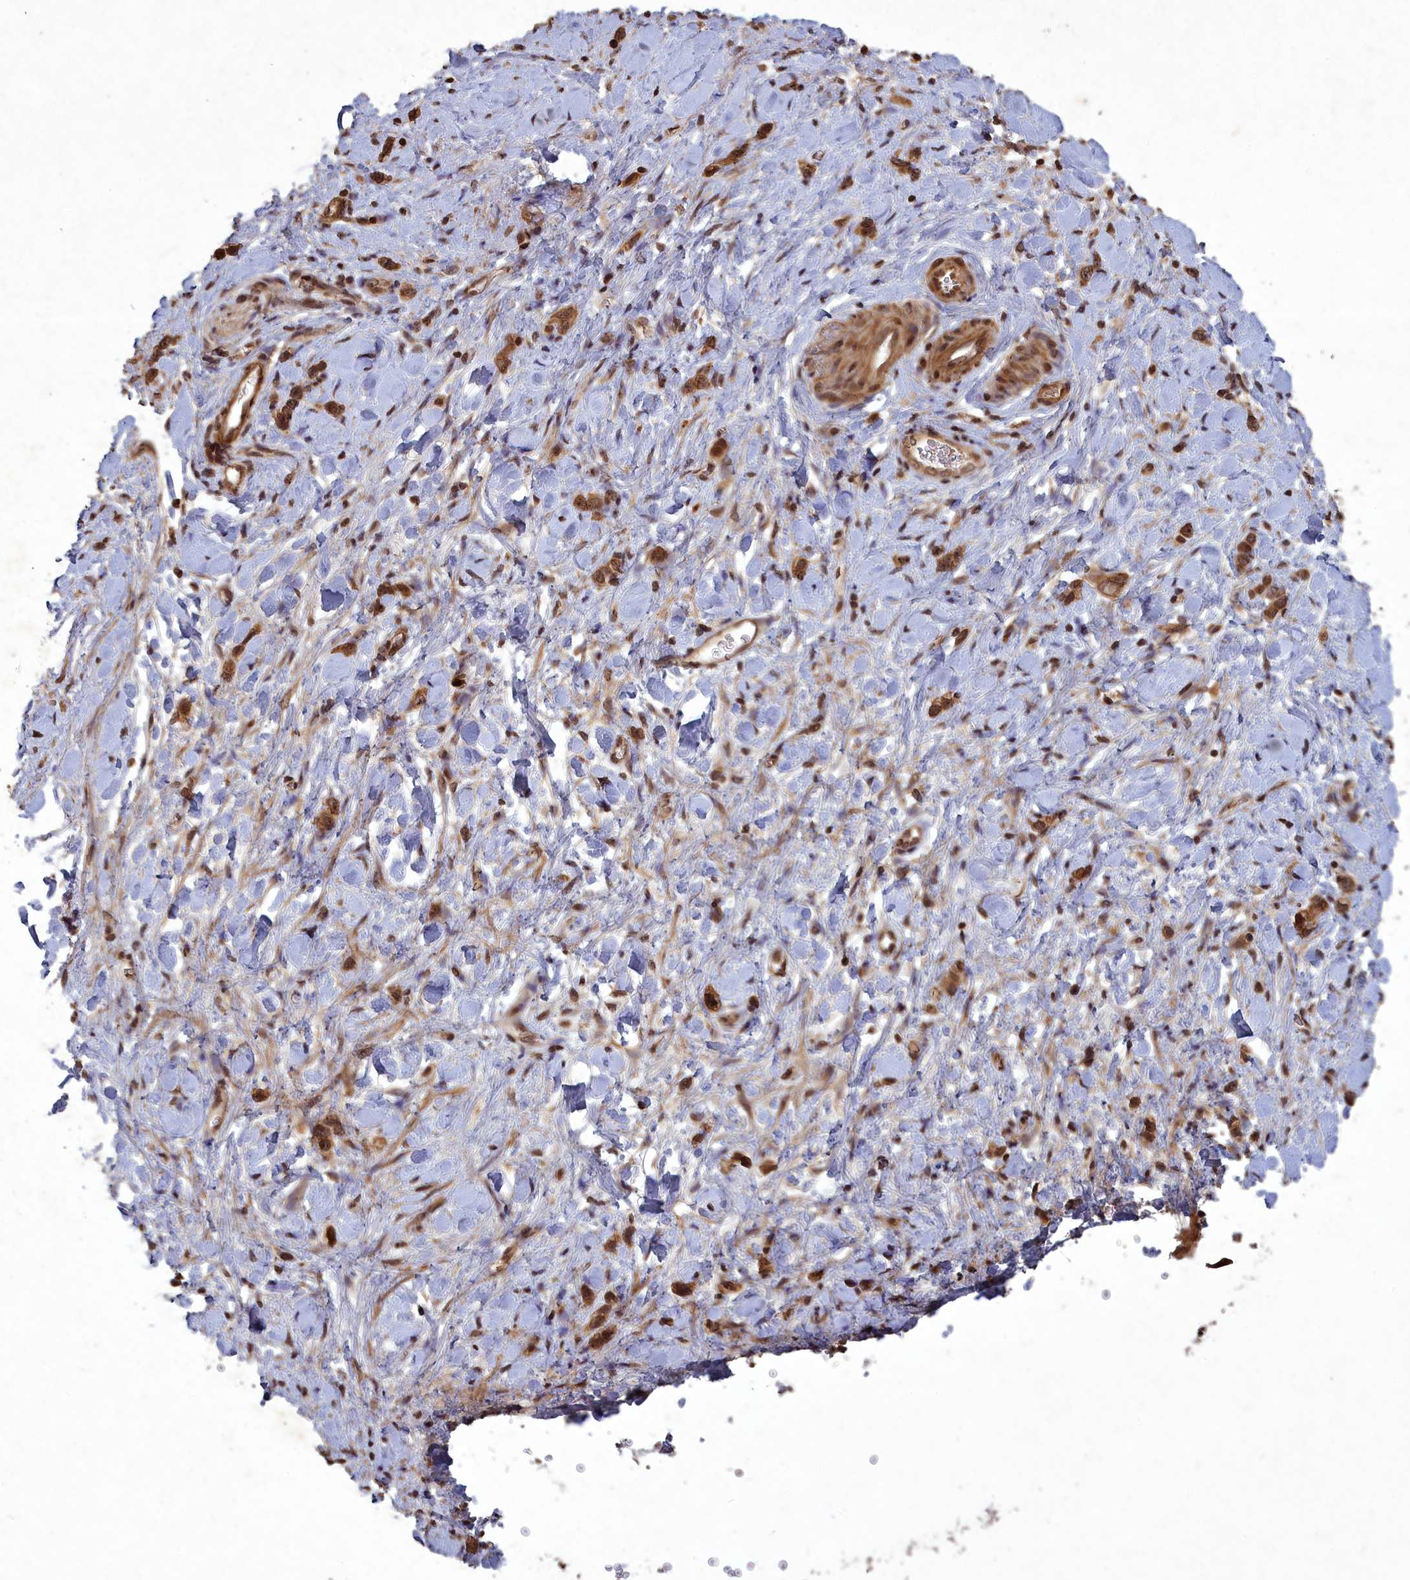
{"staining": {"intensity": "strong", "quantity": ">75%", "location": "cytoplasmic/membranous"}, "tissue": "stomach cancer", "cell_type": "Tumor cells", "image_type": "cancer", "snomed": [{"axis": "morphology", "description": "Adenocarcinoma, NOS"}, {"axis": "topography", "description": "Stomach"}], "caption": "Stomach adenocarcinoma tissue reveals strong cytoplasmic/membranous positivity in about >75% of tumor cells (brown staining indicates protein expression, while blue staining denotes nuclei).", "gene": "SRMS", "patient": {"sex": "female", "age": 65}}